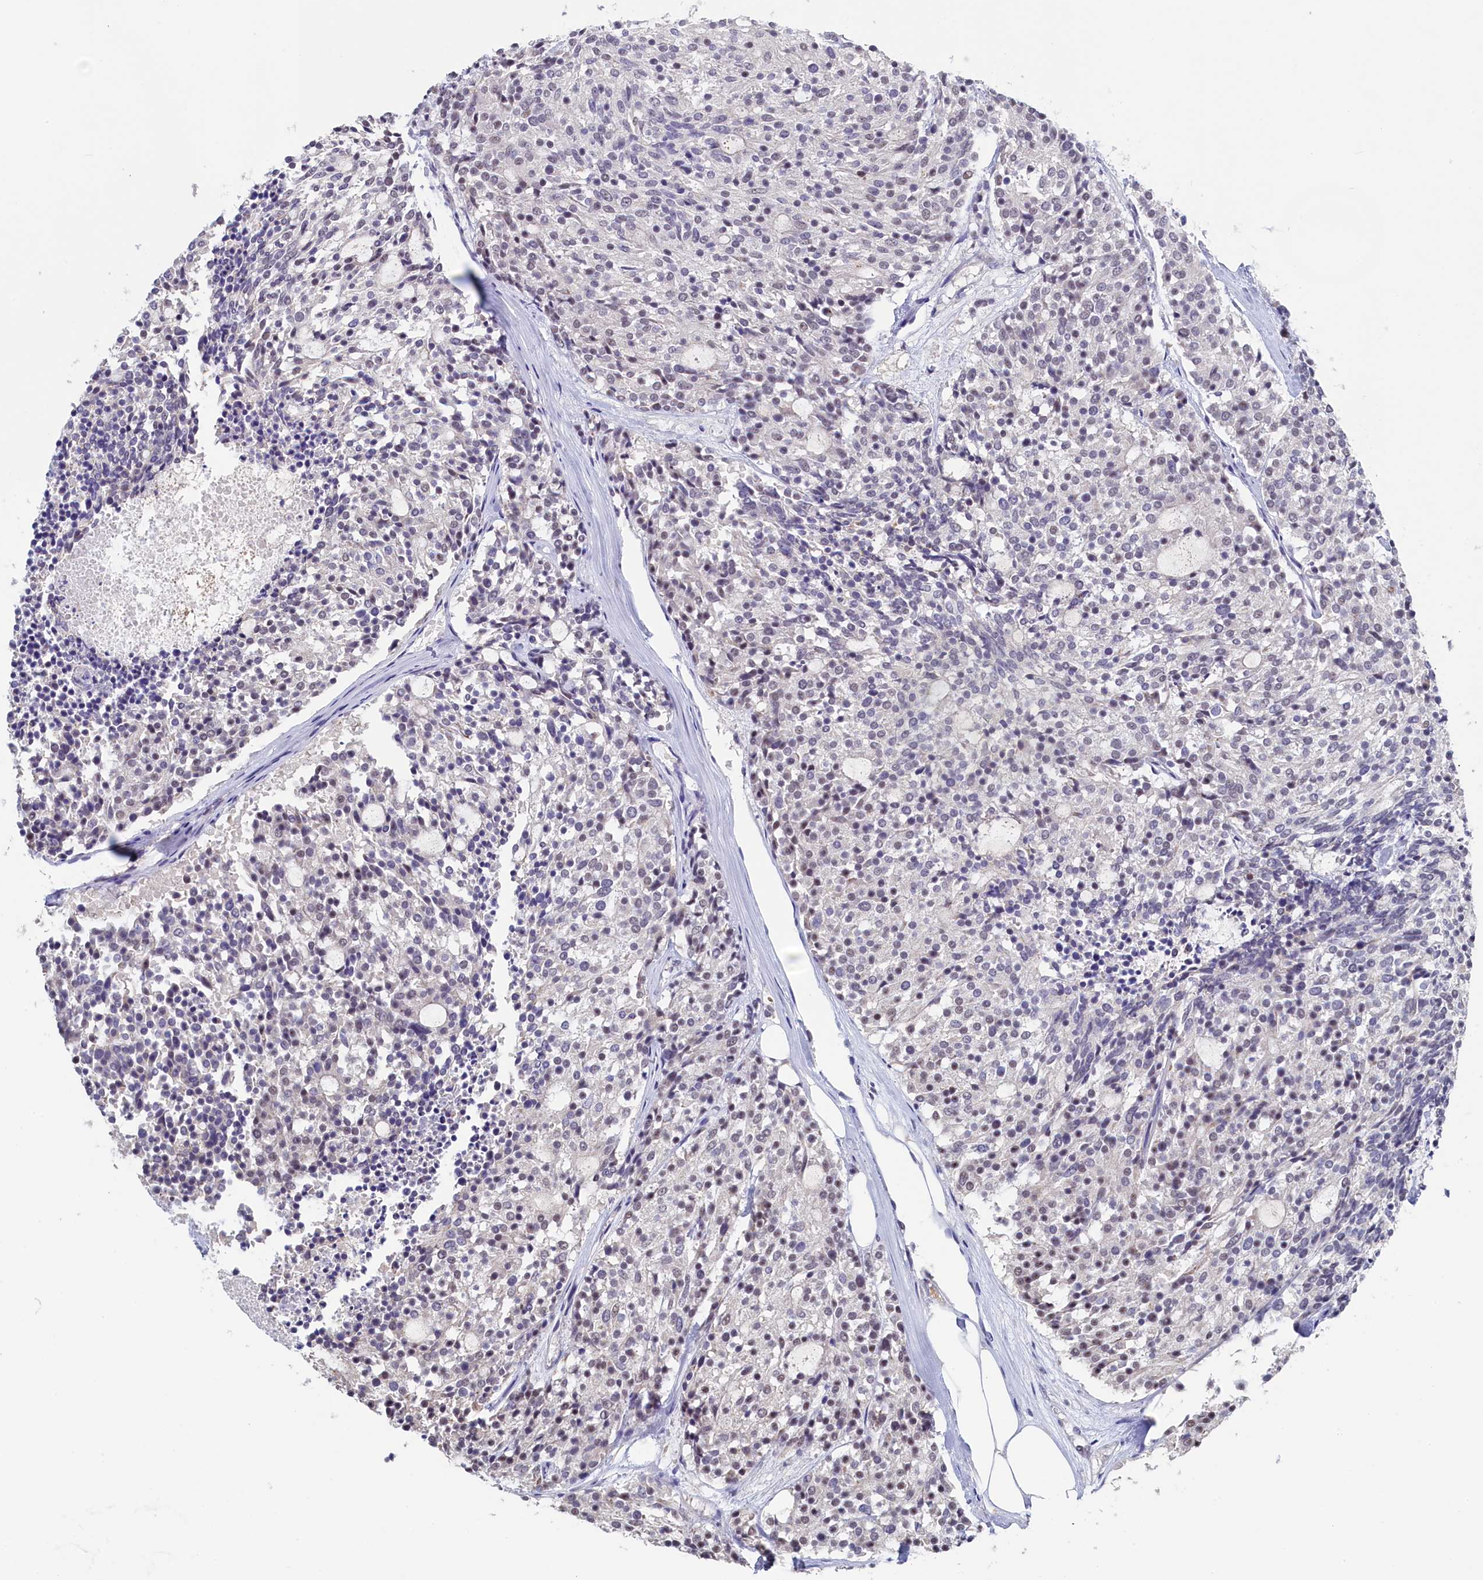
{"staining": {"intensity": "negative", "quantity": "none", "location": "none"}, "tissue": "carcinoid", "cell_type": "Tumor cells", "image_type": "cancer", "snomed": [{"axis": "morphology", "description": "Carcinoid, malignant, NOS"}, {"axis": "topography", "description": "Pancreas"}], "caption": "Immunohistochemical staining of carcinoid reveals no significant expression in tumor cells.", "gene": "MOSPD3", "patient": {"sex": "female", "age": 54}}